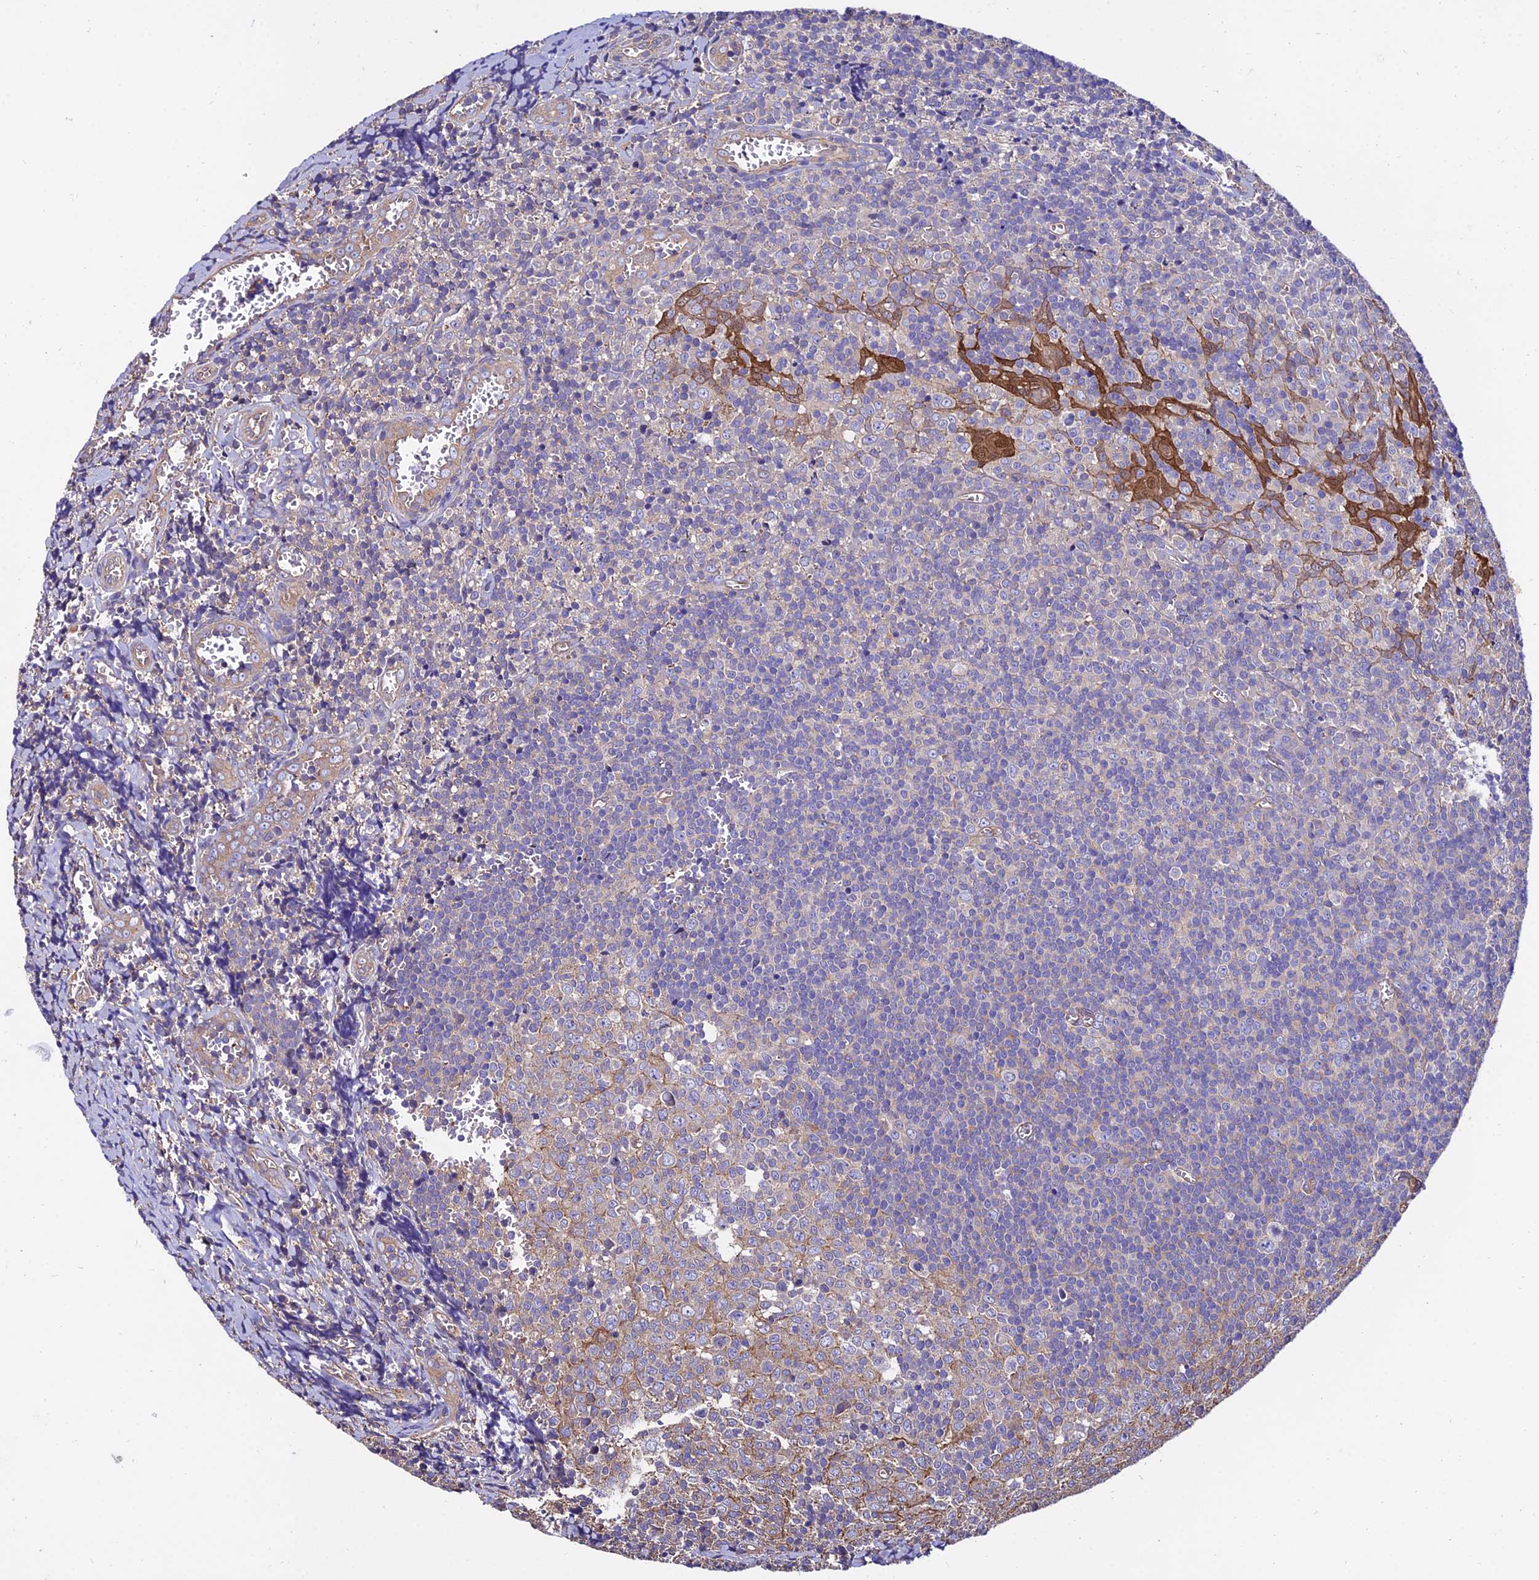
{"staining": {"intensity": "weak", "quantity": "<25%", "location": "cytoplasmic/membranous"}, "tissue": "tonsil", "cell_type": "Germinal center cells", "image_type": "normal", "snomed": [{"axis": "morphology", "description": "Normal tissue, NOS"}, {"axis": "topography", "description": "Tonsil"}], "caption": "DAB (3,3'-diaminobenzidine) immunohistochemical staining of unremarkable human tonsil demonstrates no significant expression in germinal center cells. The staining was performed using DAB (3,3'-diaminobenzidine) to visualize the protein expression in brown, while the nuclei were stained in blue with hematoxylin (Magnification: 20x).", "gene": "CALM1", "patient": {"sex": "male", "age": 27}}